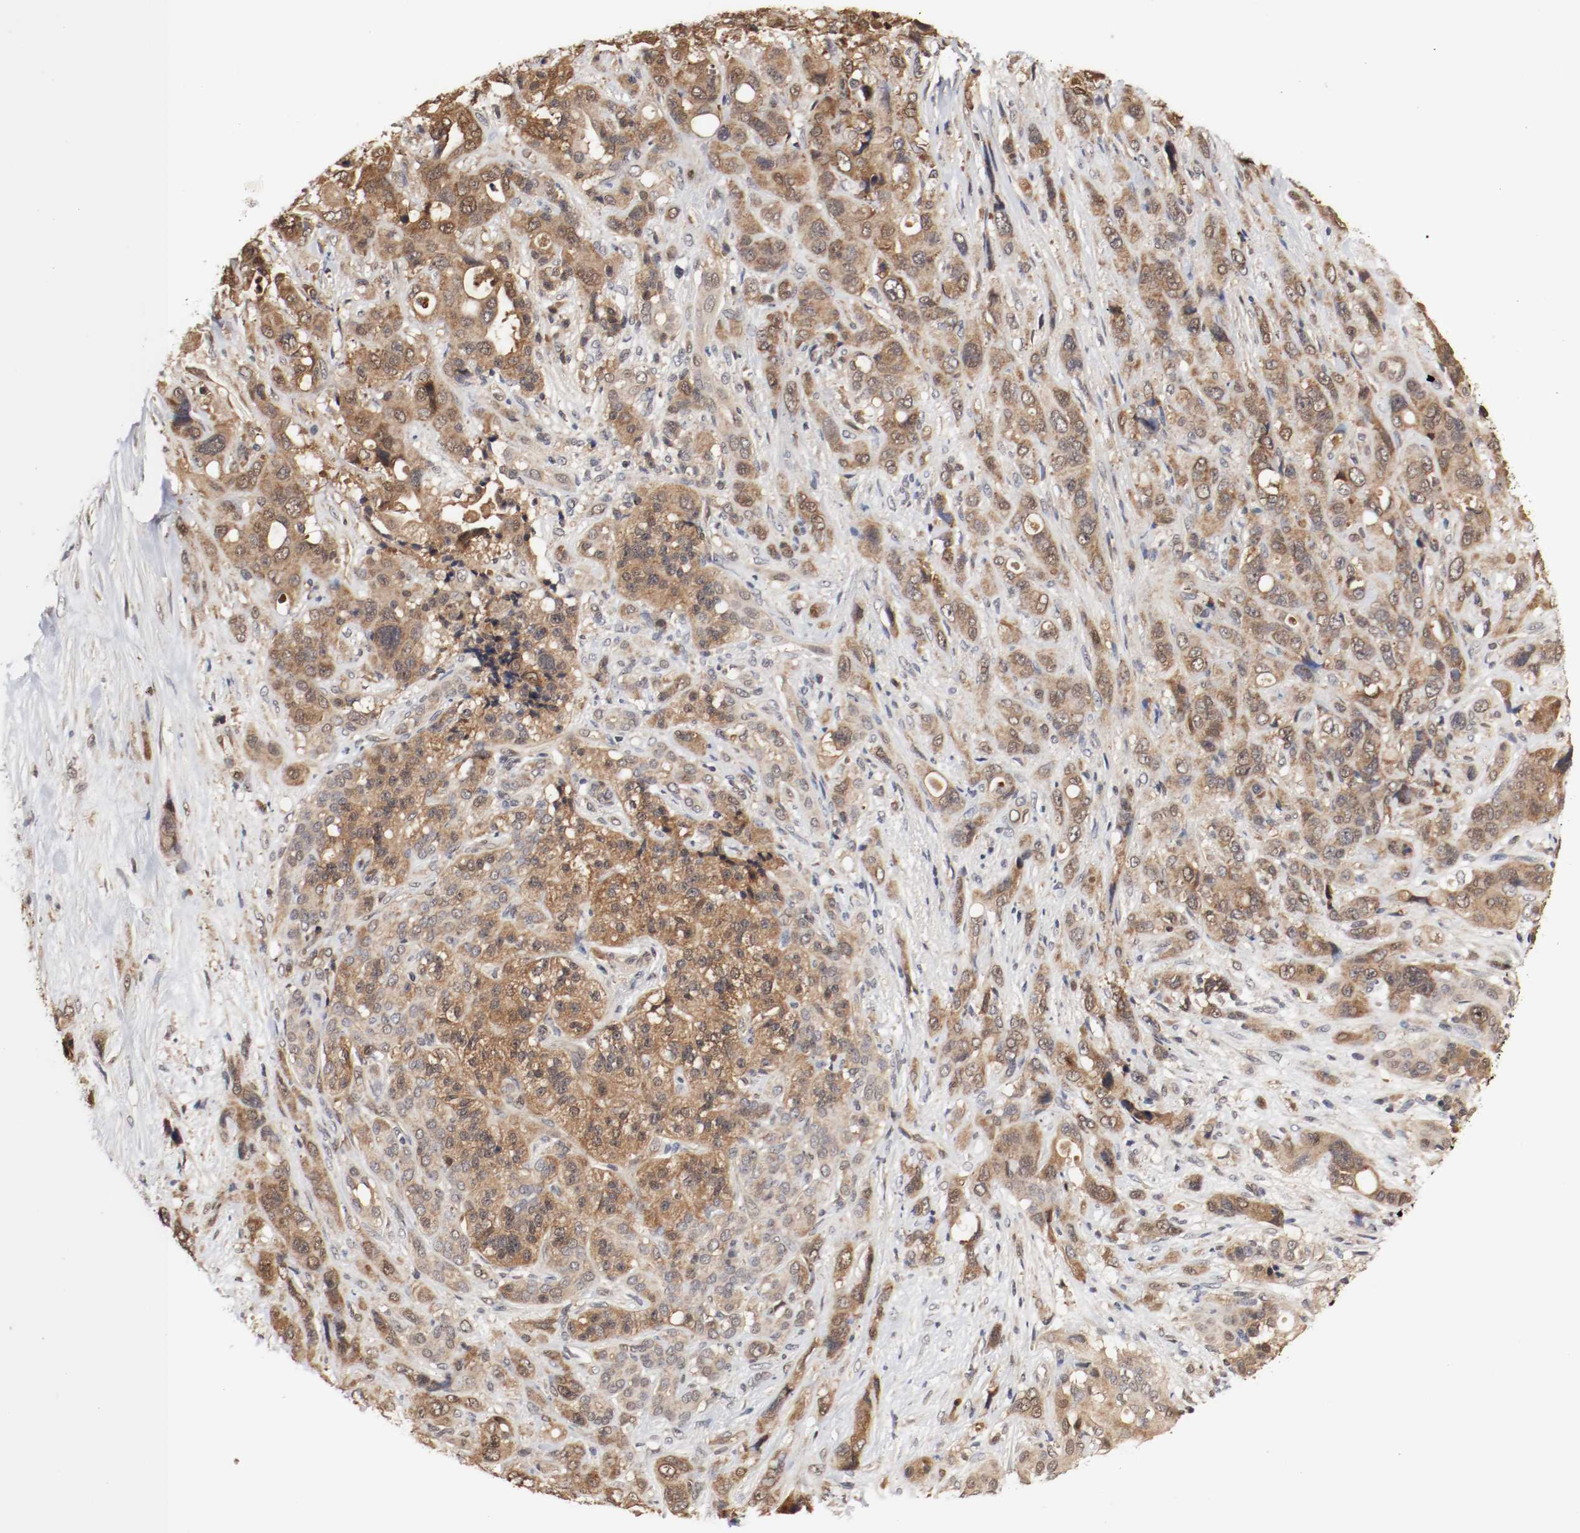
{"staining": {"intensity": "moderate", "quantity": ">75%", "location": "cytoplasmic/membranous,nuclear"}, "tissue": "pancreatic cancer", "cell_type": "Tumor cells", "image_type": "cancer", "snomed": [{"axis": "morphology", "description": "Adenocarcinoma, NOS"}, {"axis": "topography", "description": "Pancreas"}], "caption": "Pancreatic cancer stained for a protein (brown) displays moderate cytoplasmic/membranous and nuclear positive expression in approximately >75% of tumor cells.", "gene": "AFG3L2", "patient": {"sex": "male", "age": 46}}